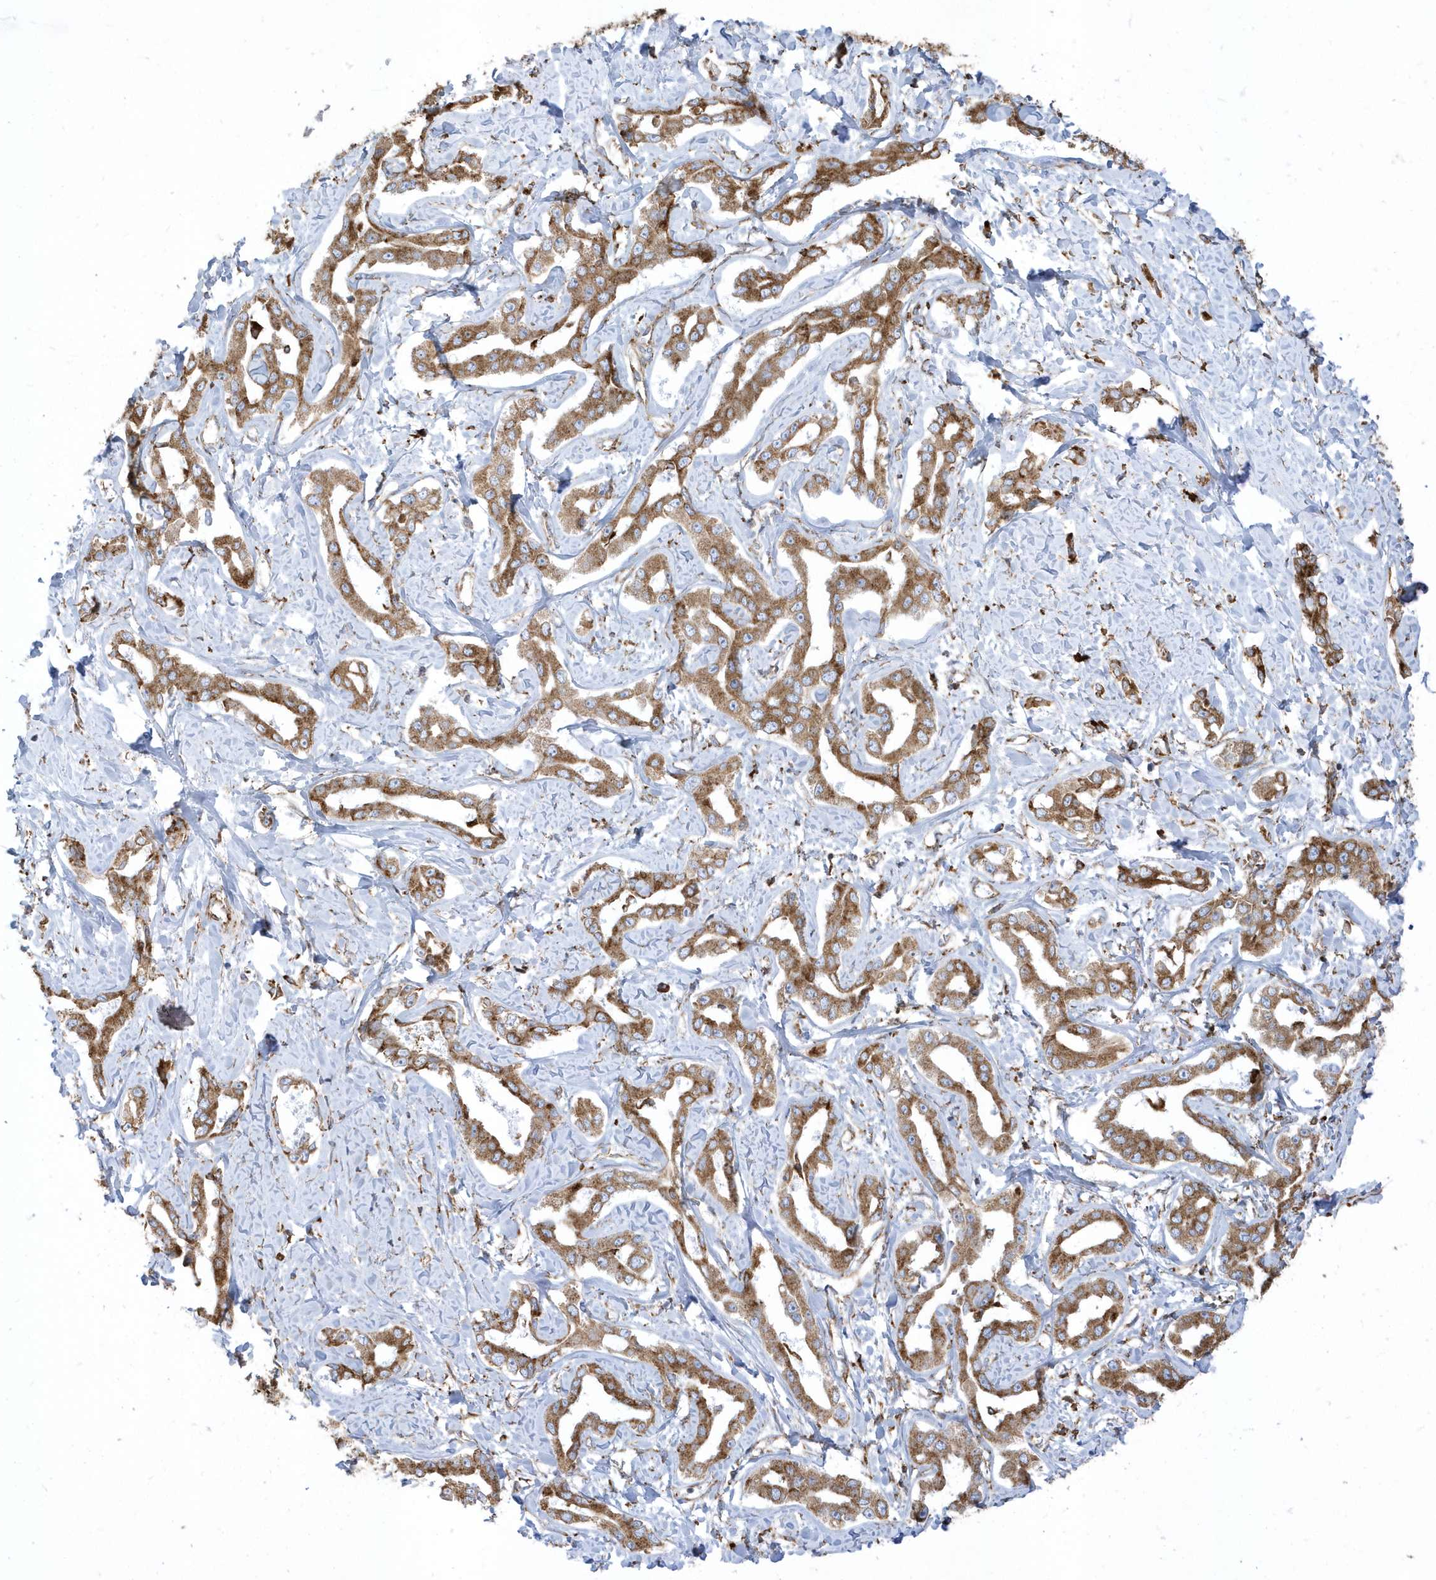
{"staining": {"intensity": "moderate", "quantity": ">75%", "location": "cytoplasmic/membranous"}, "tissue": "liver cancer", "cell_type": "Tumor cells", "image_type": "cancer", "snomed": [{"axis": "morphology", "description": "Cholangiocarcinoma"}, {"axis": "topography", "description": "Liver"}], "caption": "Protein staining displays moderate cytoplasmic/membranous staining in about >75% of tumor cells in cholangiocarcinoma (liver).", "gene": "PDIA6", "patient": {"sex": "male", "age": 59}}